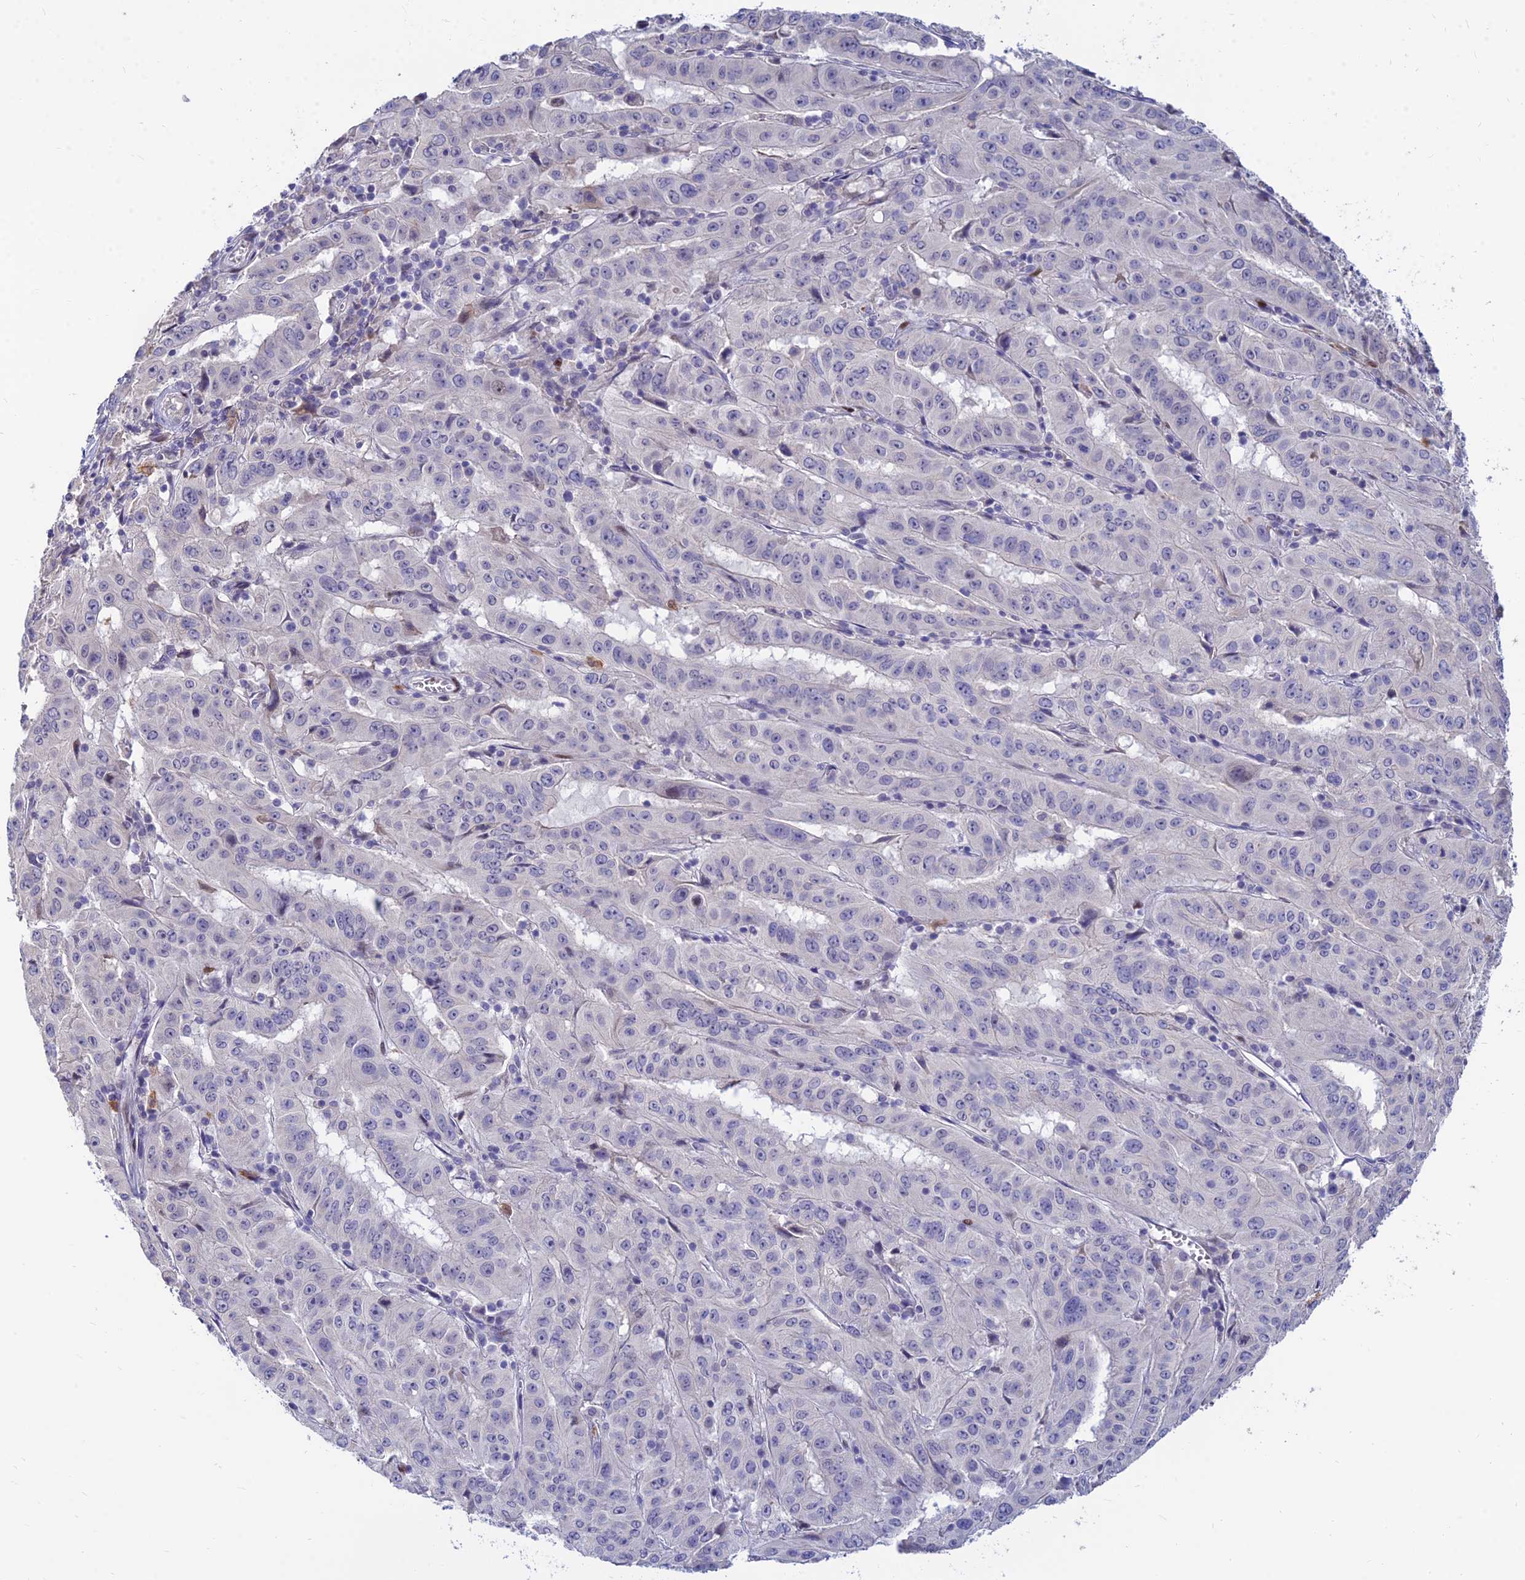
{"staining": {"intensity": "negative", "quantity": "none", "location": "none"}, "tissue": "pancreatic cancer", "cell_type": "Tumor cells", "image_type": "cancer", "snomed": [{"axis": "morphology", "description": "Adenocarcinoma, NOS"}, {"axis": "topography", "description": "Pancreas"}], "caption": "This histopathology image is of pancreatic cancer stained with IHC to label a protein in brown with the nuclei are counter-stained blue. There is no expression in tumor cells.", "gene": "GOLGA6D", "patient": {"sex": "male", "age": 63}}